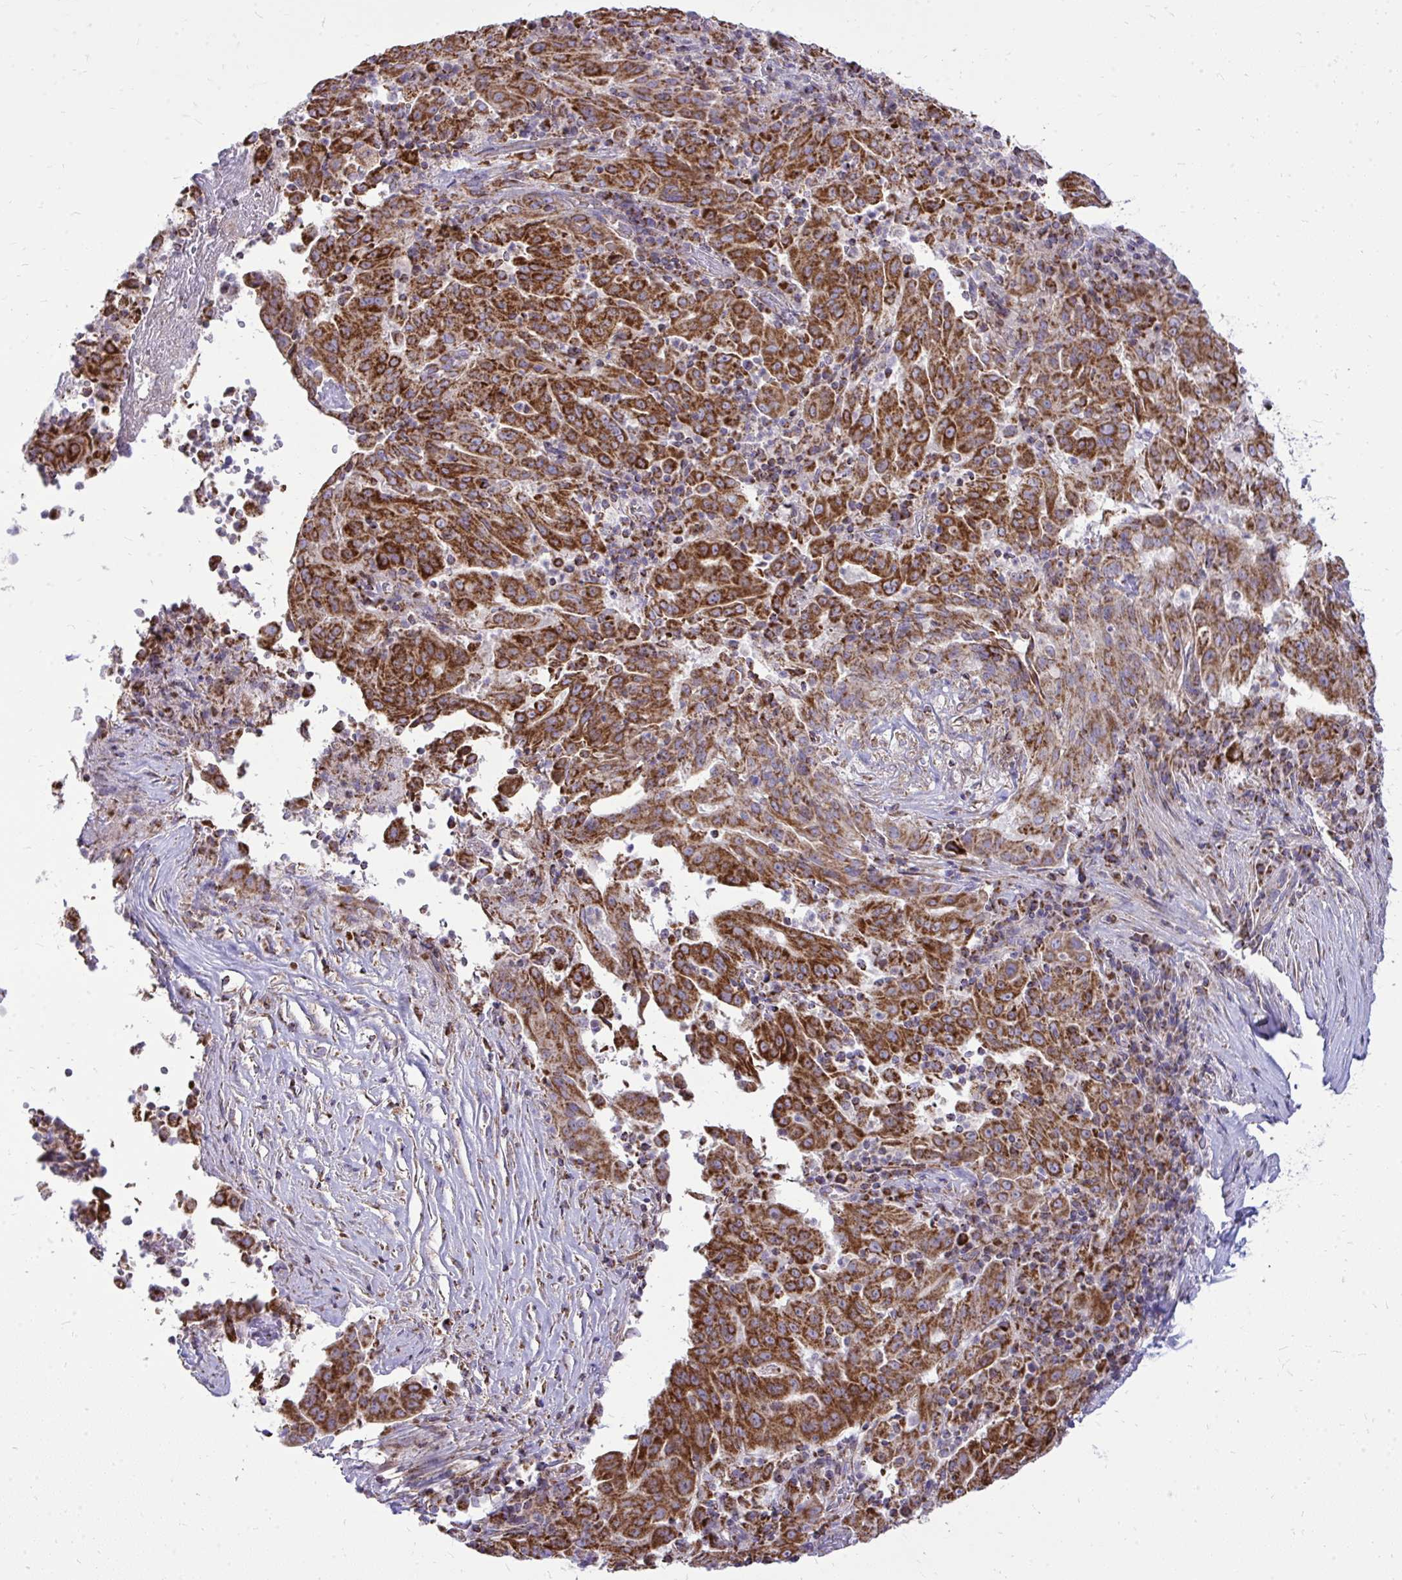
{"staining": {"intensity": "strong", "quantity": ">75%", "location": "cytoplasmic/membranous"}, "tissue": "pancreatic cancer", "cell_type": "Tumor cells", "image_type": "cancer", "snomed": [{"axis": "morphology", "description": "Adenocarcinoma, NOS"}, {"axis": "topography", "description": "Pancreas"}], "caption": "DAB (3,3'-diaminobenzidine) immunohistochemical staining of human pancreatic adenocarcinoma demonstrates strong cytoplasmic/membranous protein positivity in approximately >75% of tumor cells.", "gene": "SPTBN2", "patient": {"sex": "male", "age": 63}}